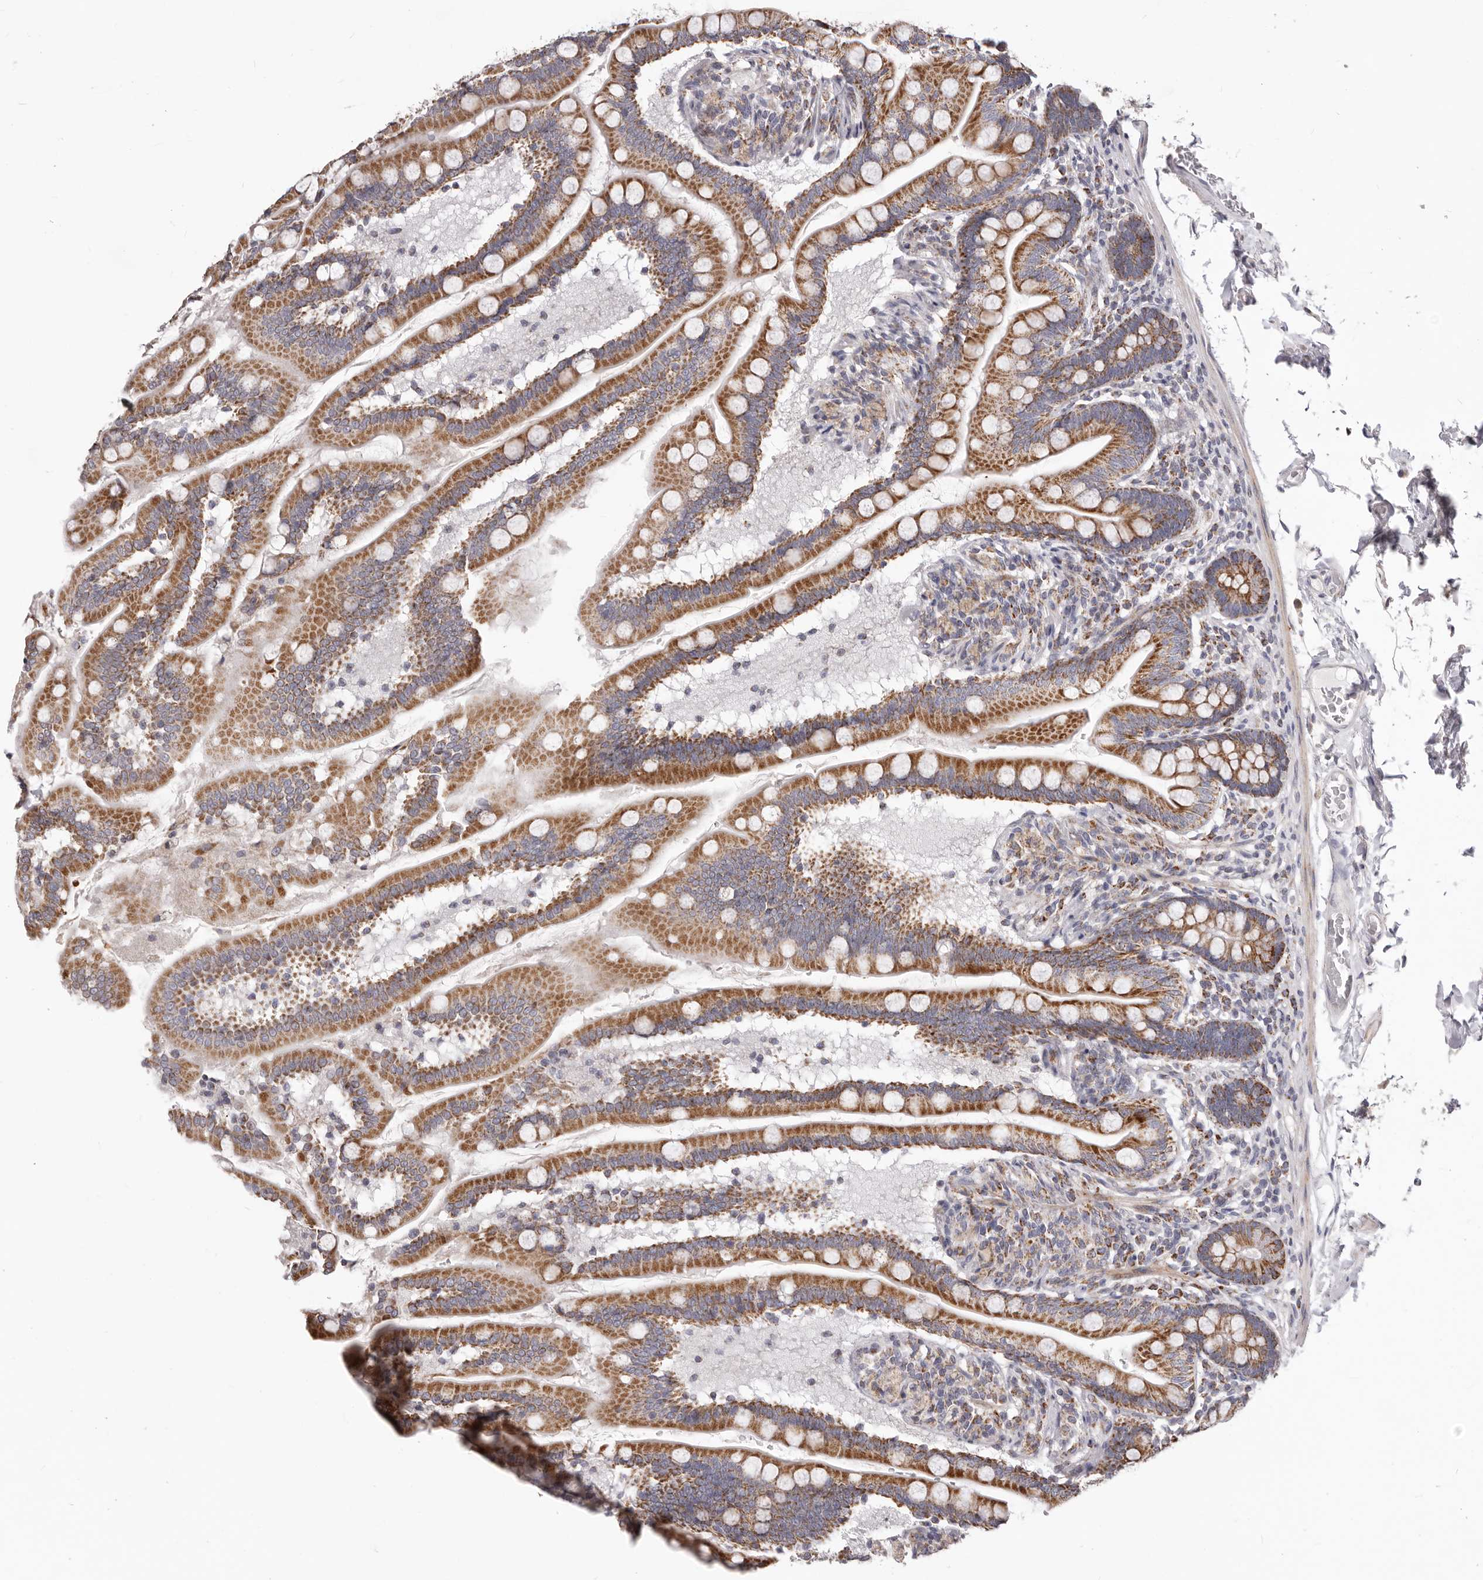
{"staining": {"intensity": "moderate", "quantity": ">75%", "location": "cytoplasmic/membranous"}, "tissue": "small intestine", "cell_type": "Glandular cells", "image_type": "normal", "snomed": [{"axis": "morphology", "description": "Normal tissue, NOS"}, {"axis": "topography", "description": "Small intestine"}], "caption": "This micrograph reveals immunohistochemistry staining of normal human small intestine, with medium moderate cytoplasmic/membranous staining in approximately >75% of glandular cells.", "gene": "PRMT2", "patient": {"sex": "female", "age": 64}}